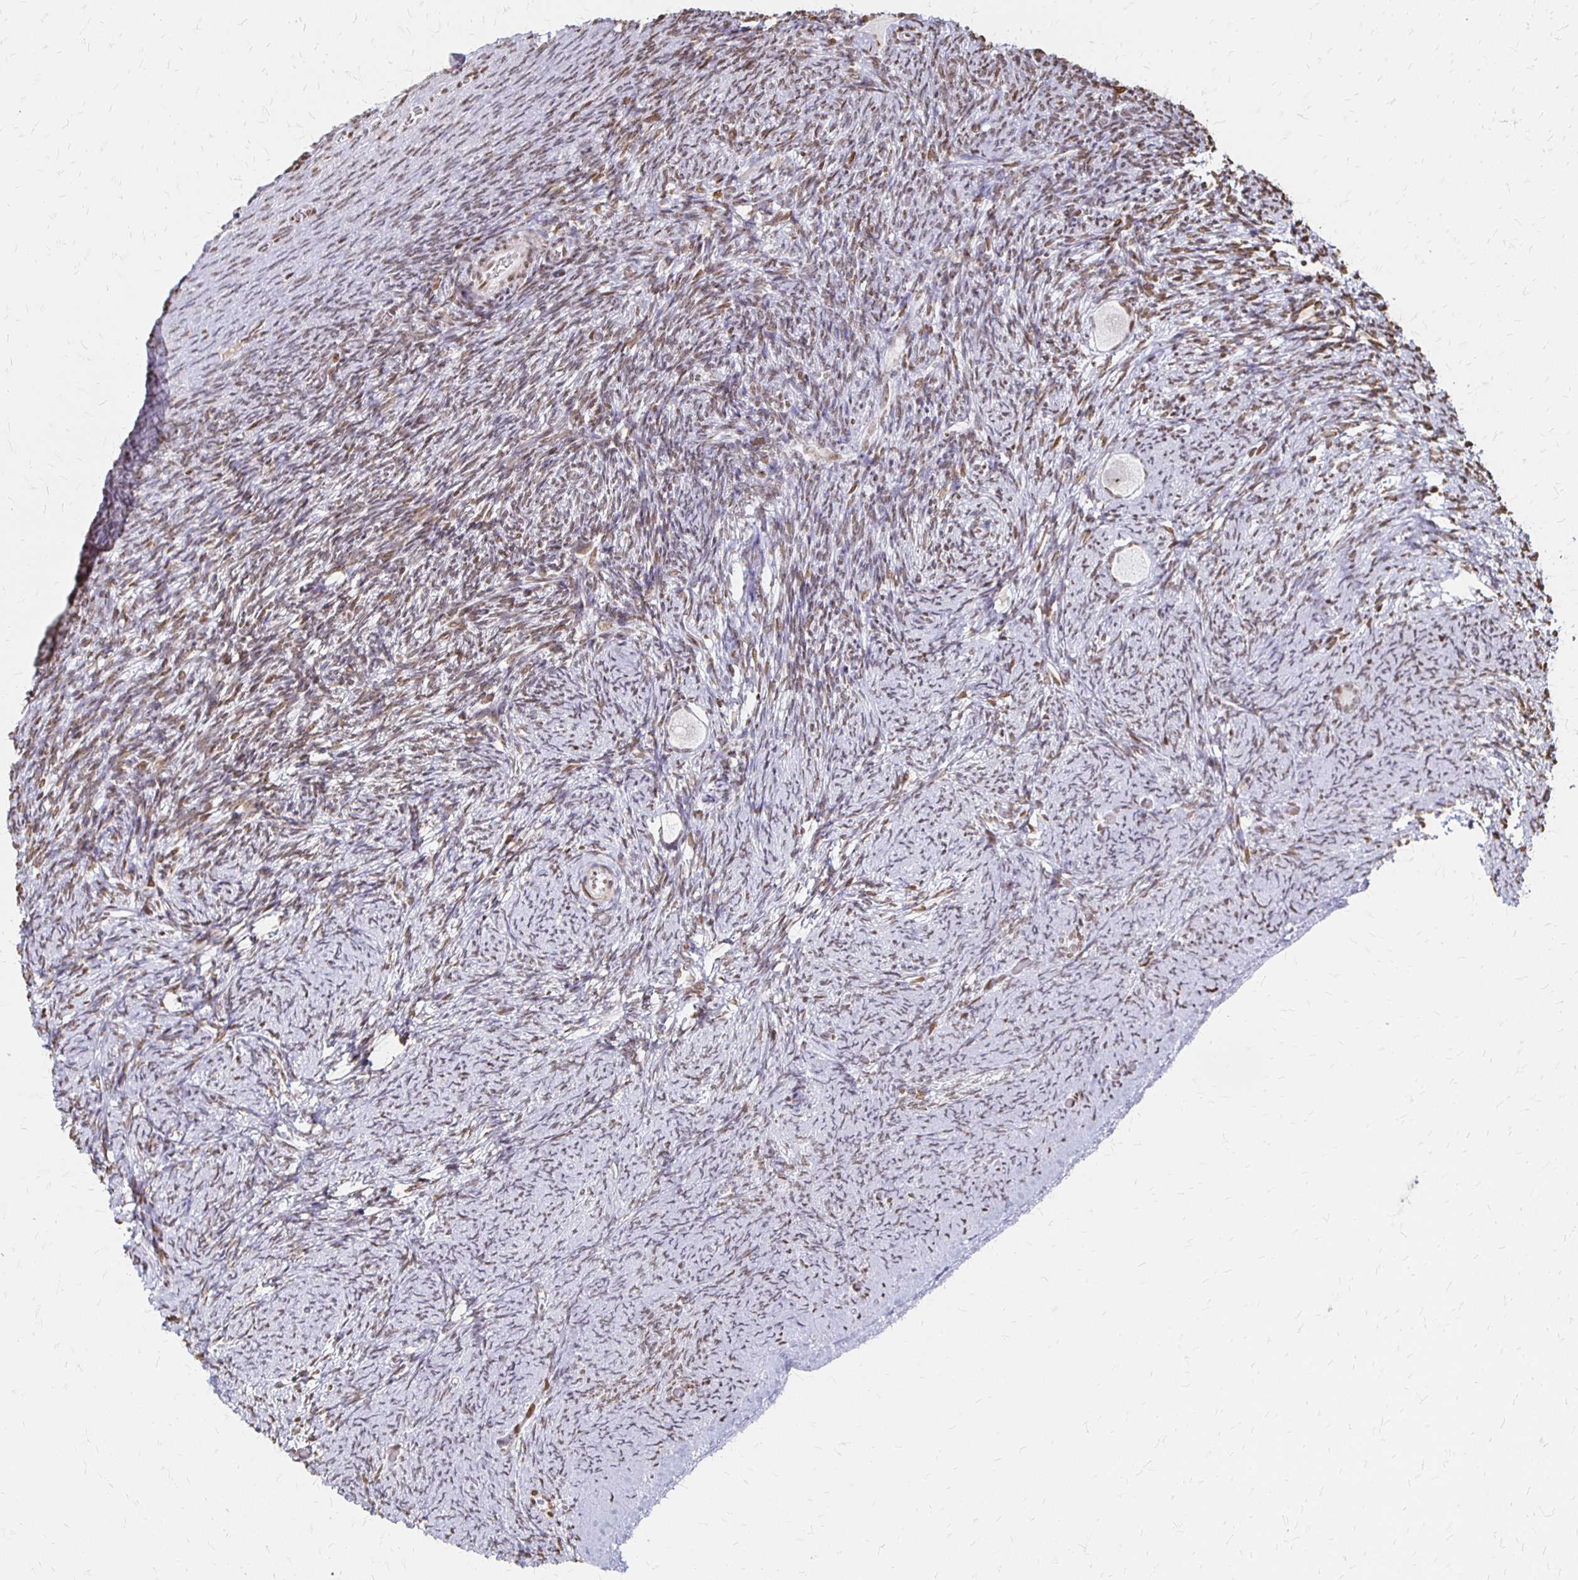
{"staining": {"intensity": "negative", "quantity": "none", "location": "none"}, "tissue": "ovary", "cell_type": "Follicle cells", "image_type": "normal", "snomed": [{"axis": "morphology", "description": "Normal tissue, NOS"}, {"axis": "topography", "description": "Ovary"}], "caption": "Photomicrograph shows no significant protein staining in follicle cells of benign ovary. (Immunohistochemistry, brightfield microscopy, high magnification).", "gene": "ZNF280C", "patient": {"sex": "female", "age": 34}}